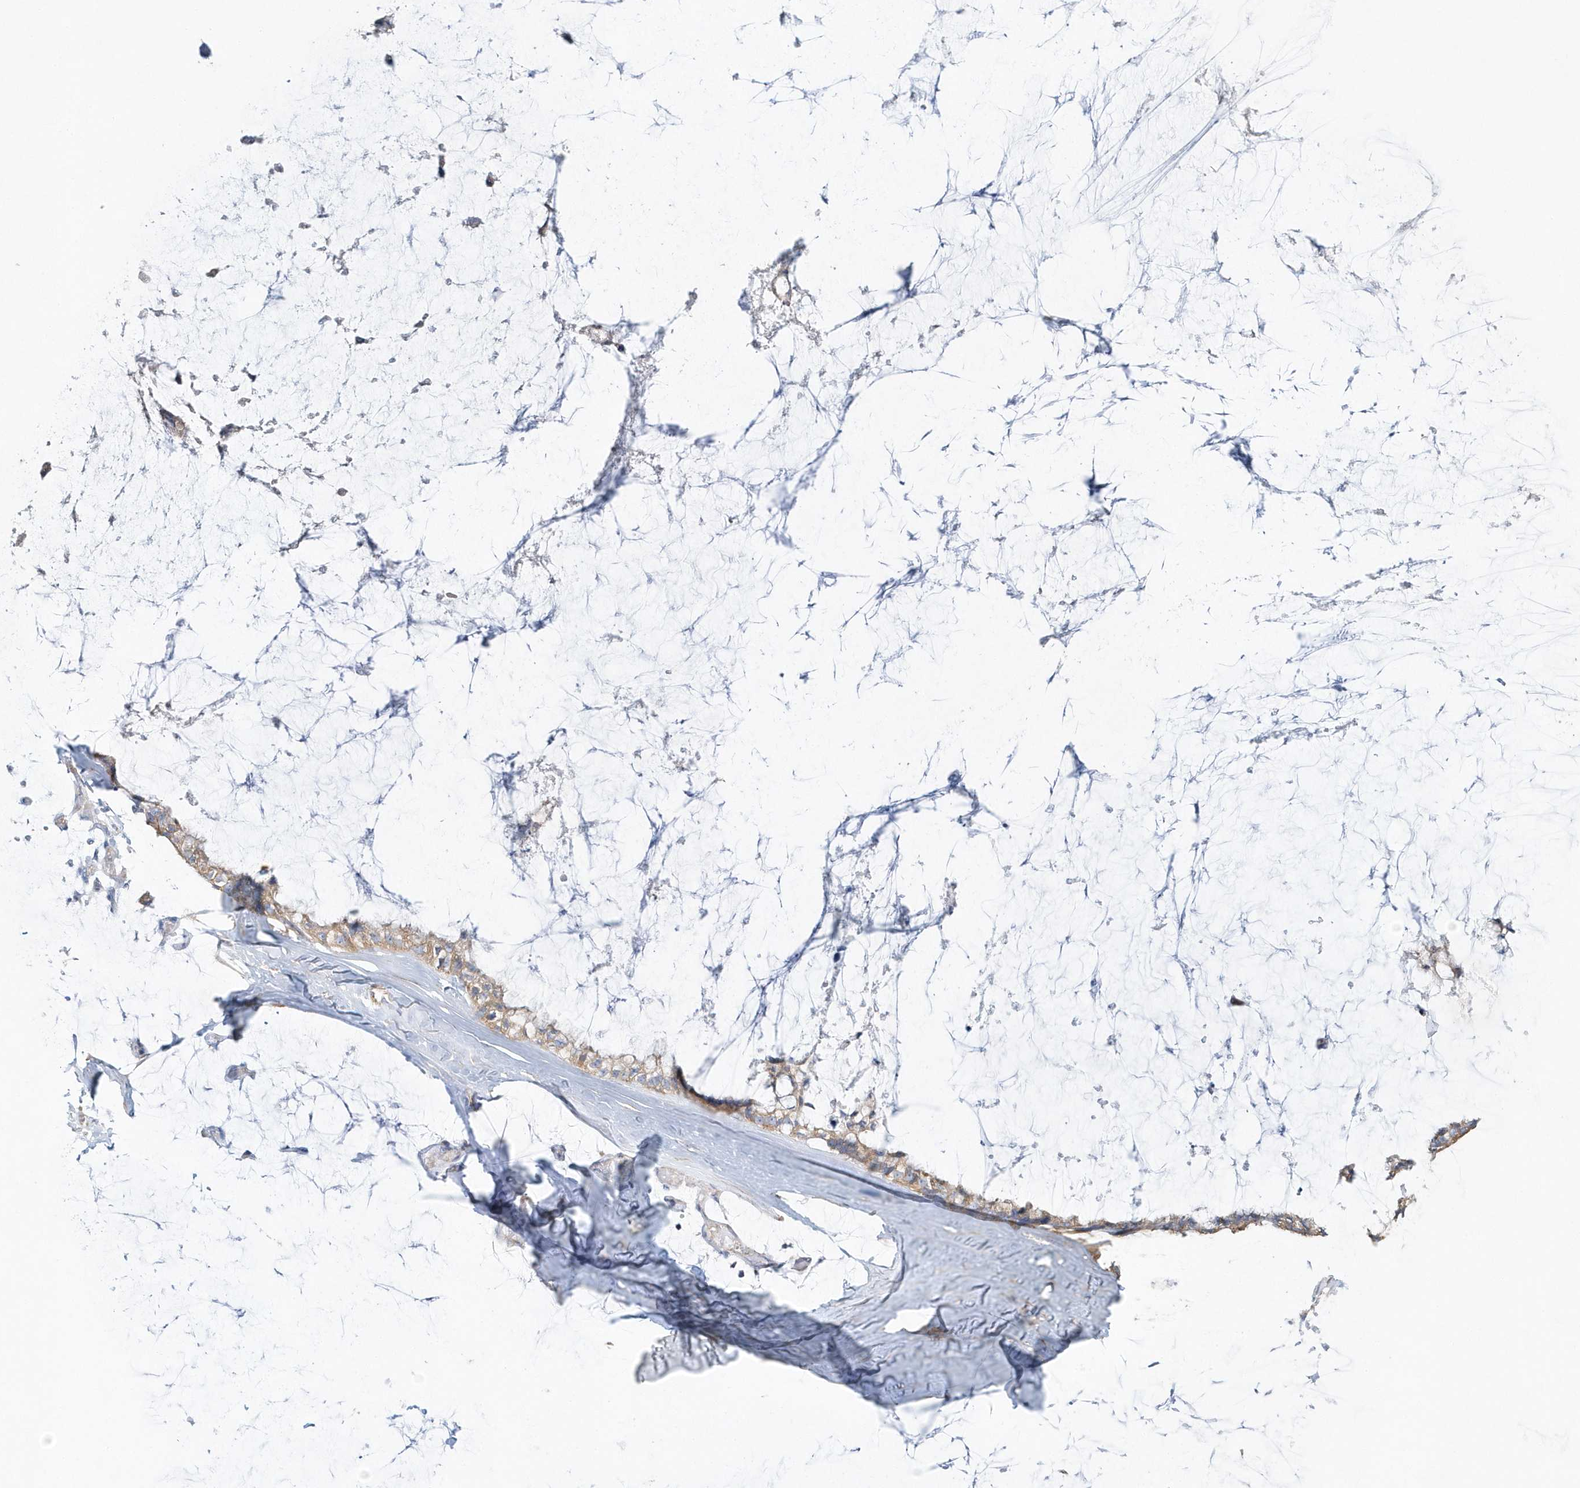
{"staining": {"intensity": "weak", "quantity": ">75%", "location": "cytoplasmic/membranous"}, "tissue": "ovarian cancer", "cell_type": "Tumor cells", "image_type": "cancer", "snomed": [{"axis": "morphology", "description": "Cystadenocarcinoma, mucinous, NOS"}, {"axis": "topography", "description": "Ovary"}], "caption": "Immunohistochemical staining of ovarian cancer (mucinous cystadenocarcinoma) displays low levels of weak cytoplasmic/membranous expression in about >75% of tumor cells. The staining is performed using DAB brown chromogen to label protein expression. The nuclei are counter-stained blue using hematoxylin.", "gene": "SPATA5", "patient": {"sex": "female", "age": 39}}